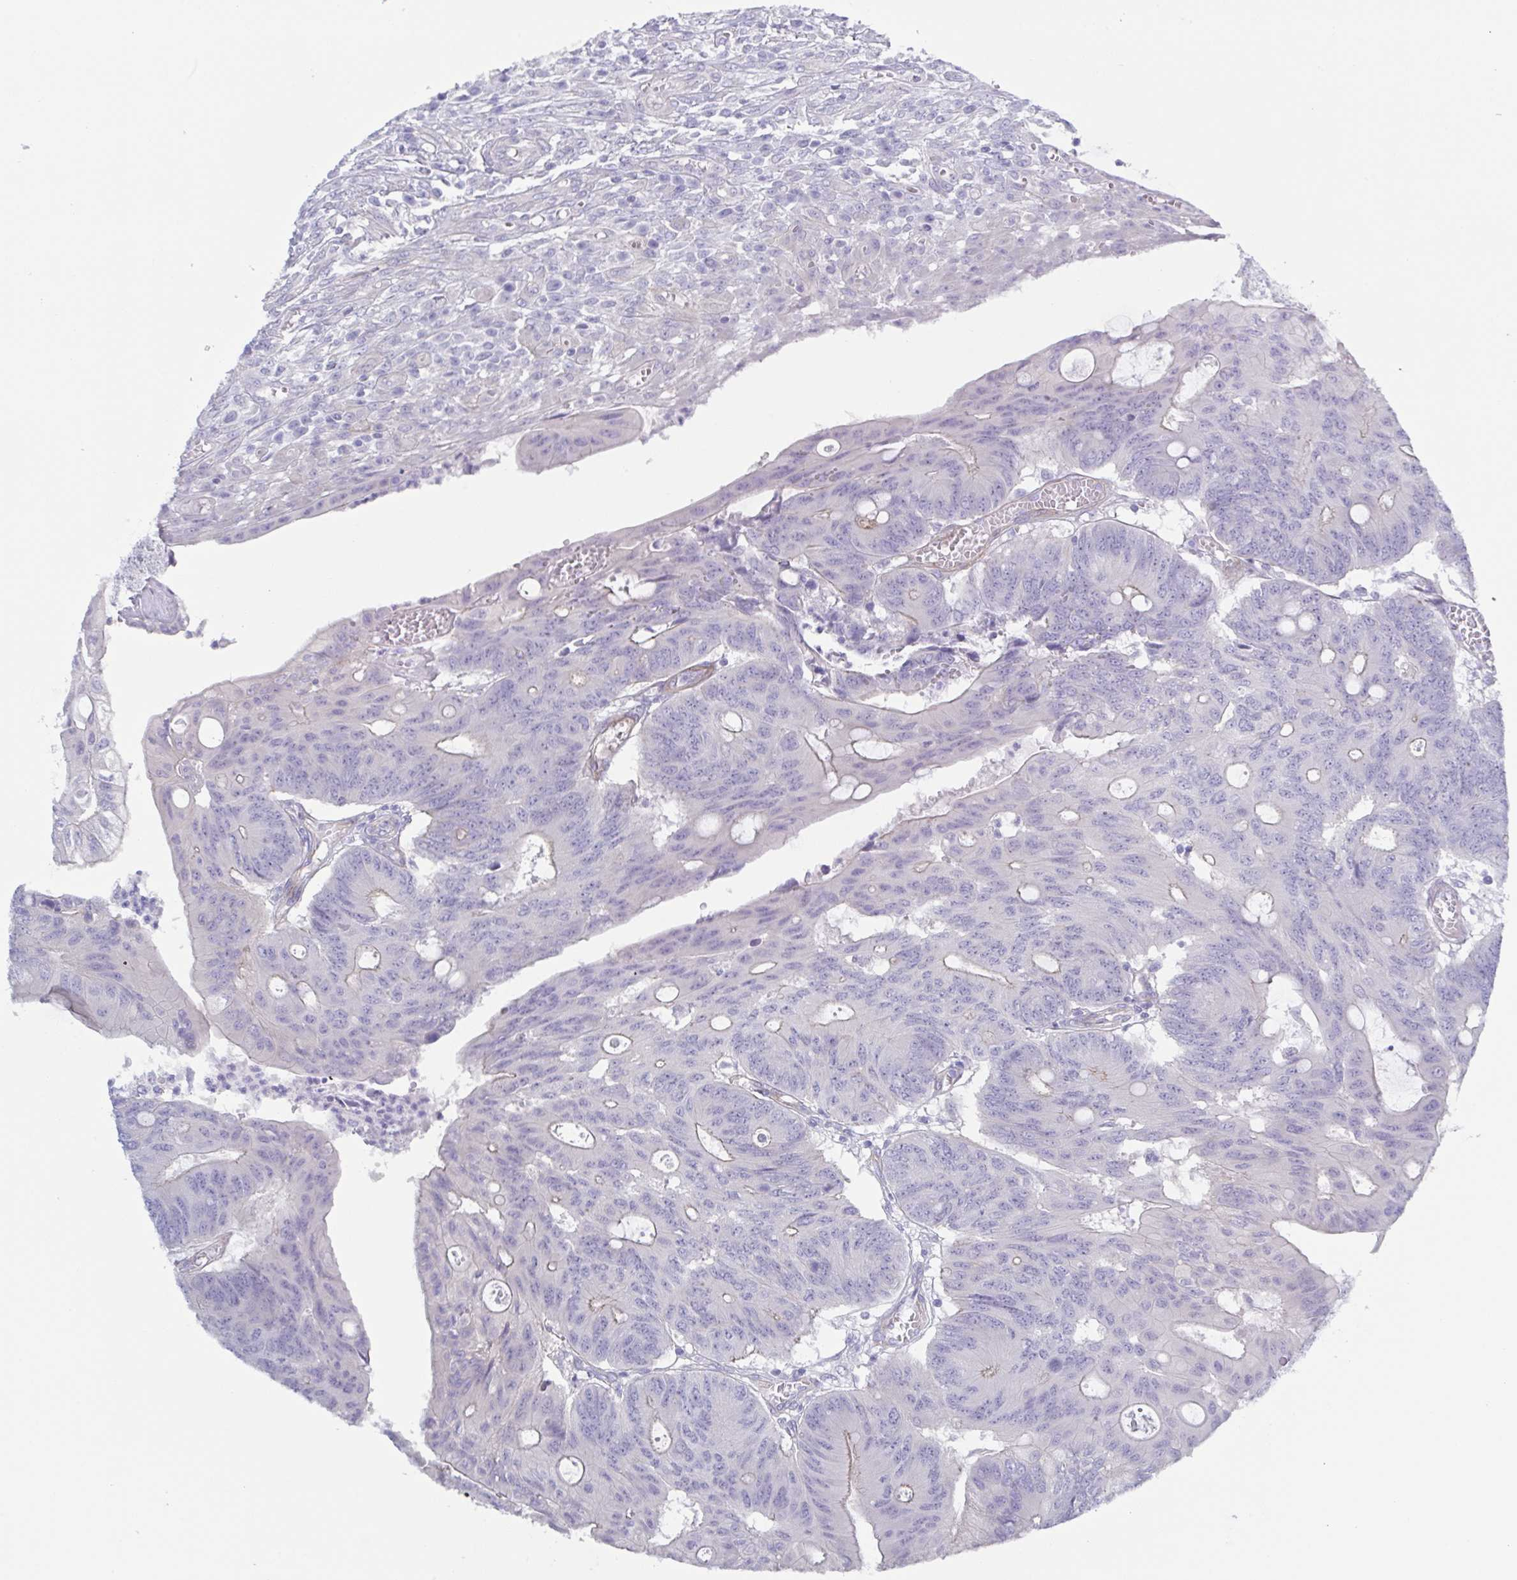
{"staining": {"intensity": "weak", "quantity": "<25%", "location": "cytoplasmic/membranous"}, "tissue": "colorectal cancer", "cell_type": "Tumor cells", "image_type": "cancer", "snomed": [{"axis": "morphology", "description": "Adenocarcinoma, NOS"}, {"axis": "topography", "description": "Colon"}], "caption": "Immunohistochemistry (IHC) of colorectal cancer (adenocarcinoma) exhibits no staining in tumor cells.", "gene": "DYNC1I1", "patient": {"sex": "male", "age": 65}}